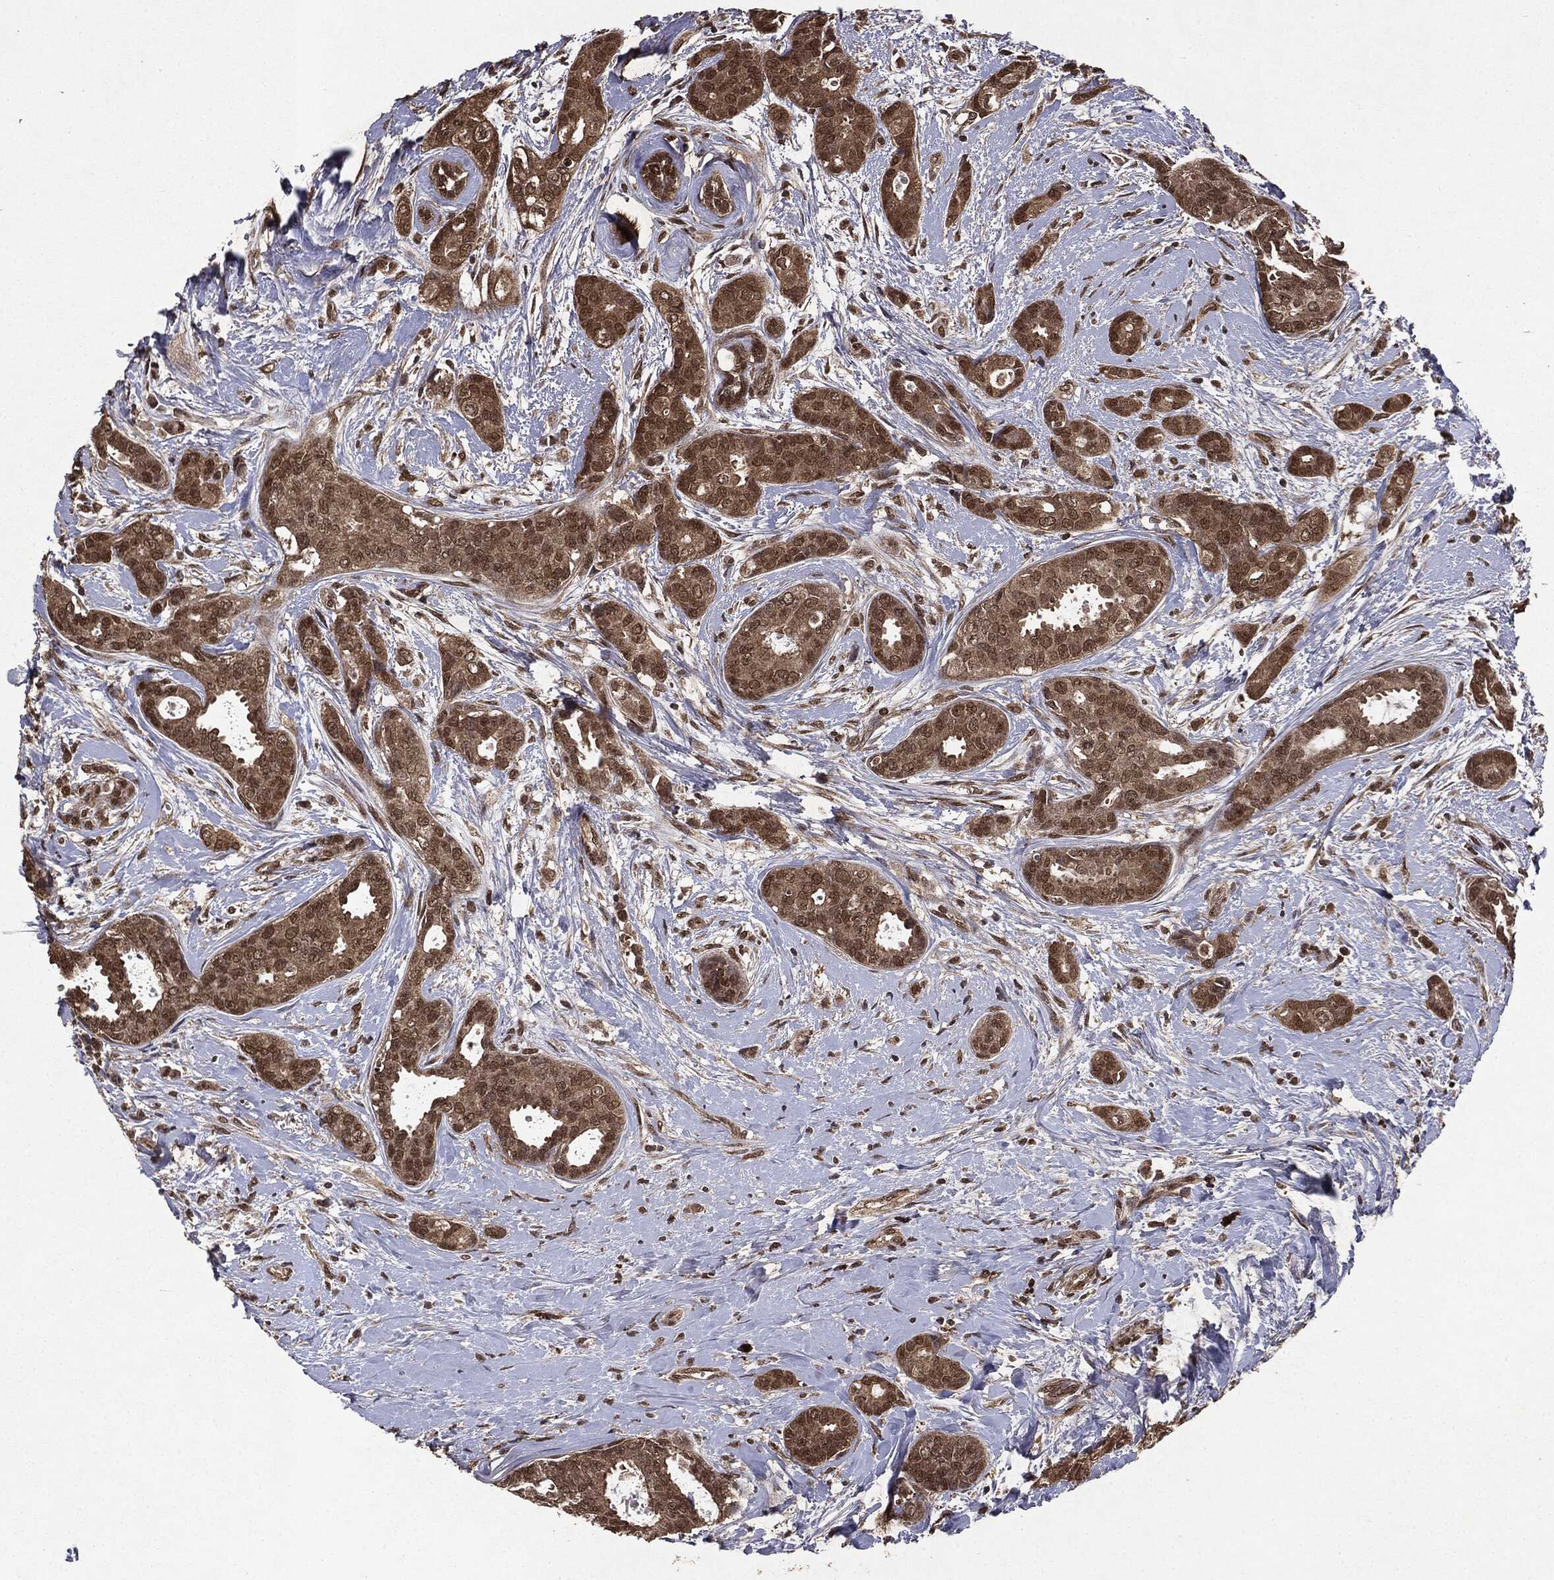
{"staining": {"intensity": "moderate", "quantity": ">75%", "location": "cytoplasmic/membranous,nuclear"}, "tissue": "breast cancer", "cell_type": "Tumor cells", "image_type": "cancer", "snomed": [{"axis": "morphology", "description": "Duct carcinoma"}, {"axis": "topography", "description": "Breast"}], "caption": "A high-resolution micrograph shows immunohistochemistry staining of breast cancer (infiltrating ductal carcinoma), which exhibits moderate cytoplasmic/membranous and nuclear expression in approximately >75% of tumor cells.", "gene": "PEBP1", "patient": {"sex": "female", "age": 45}}